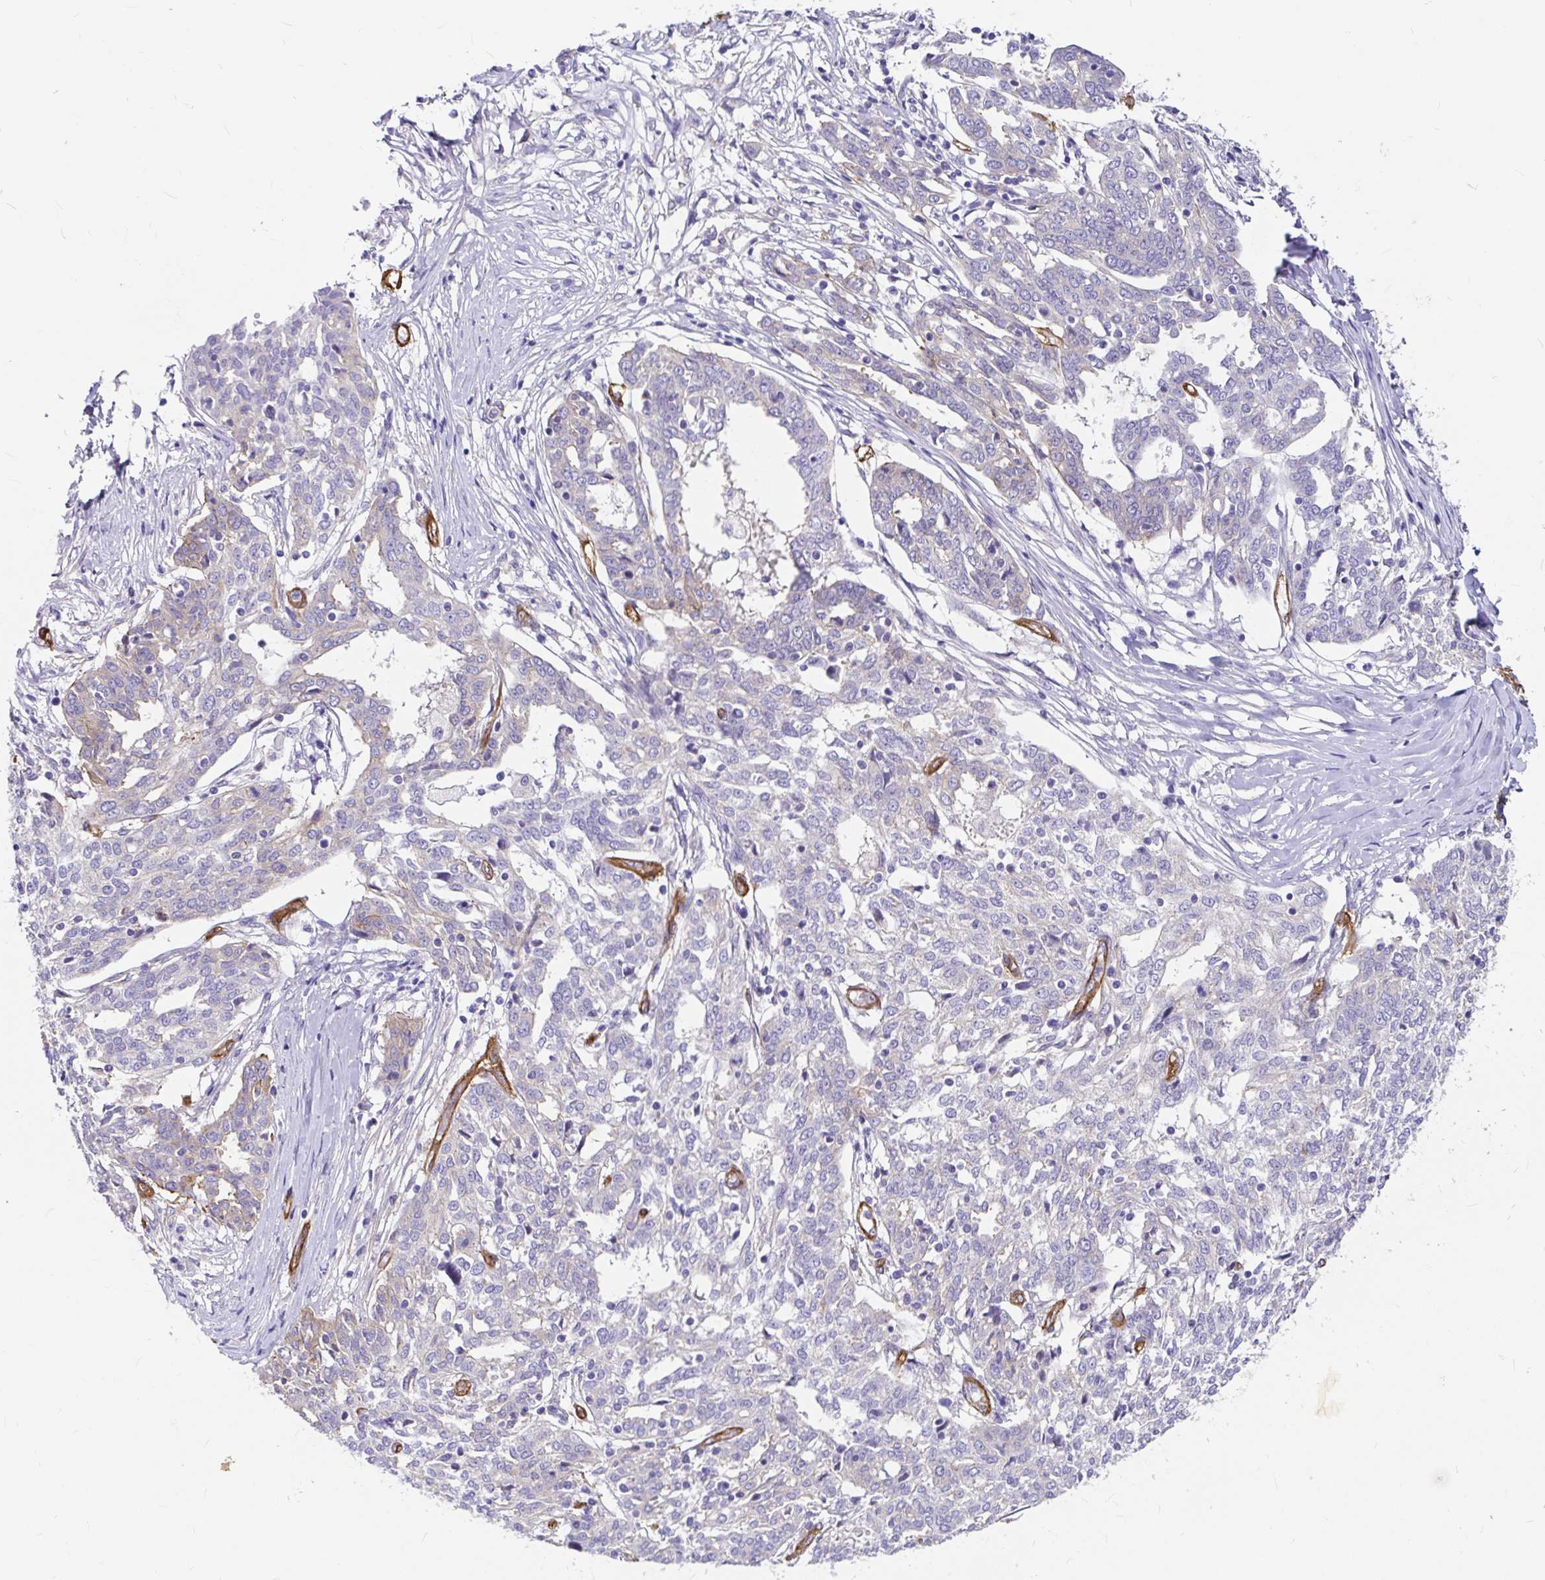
{"staining": {"intensity": "negative", "quantity": "none", "location": "none"}, "tissue": "ovarian cancer", "cell_type": "Tumor cells", "image_type": "cancer", "snomed": [{"axis": "morphology", "description": "Cystadenocarcinoma, serous, NOS"}, {"axis": "topography", "description": "Ovary"}], "caption": "Immunohistochemistry of ovarian cancer (serous cystadenocarcinoma) shows no positivity in tumor cells.", "gene": "MYO1B", "patient": {"sex": "female", "age": 67}}